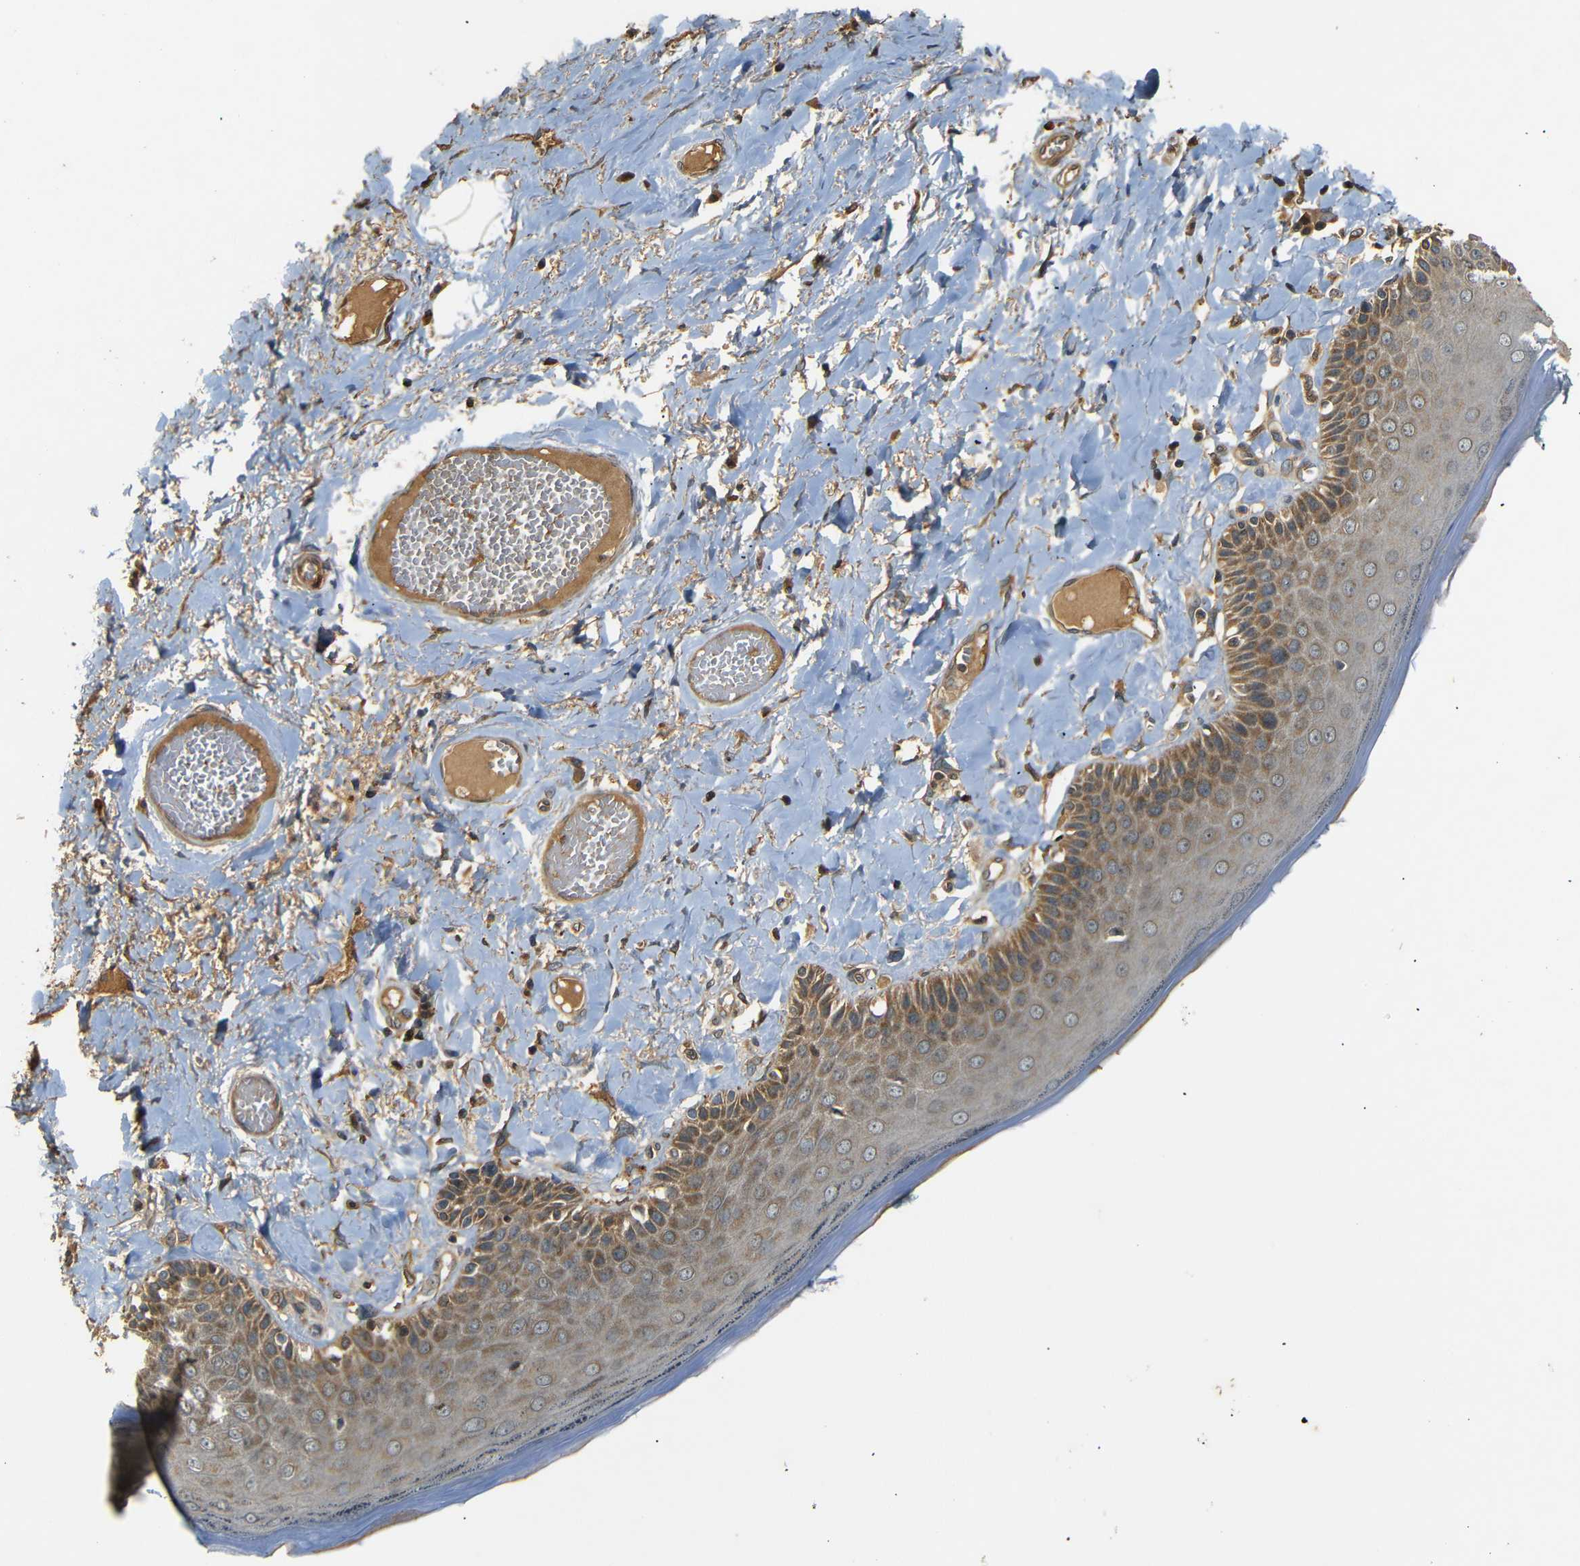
{"staining": {"intensity": "moderate", "quantity": ">75%", "location": "cytoplasmic/membranous"}, "tissue": "skin", "cell_type": "Epidermal cells", "image_type": "normal", "snomed": [{"axis": "morphology", "description": "Normal tissue, NOS"}, {"axis": "topography", "description": "Anal"}], "caption": "Brown immunohistochemical staining in unremarkable human skin shows moderate cytoplasmic/membranous expression in approximately >75% of epidermal cells.", "gene": "TANK", "patient": {"sex": "male", "age": 69}}